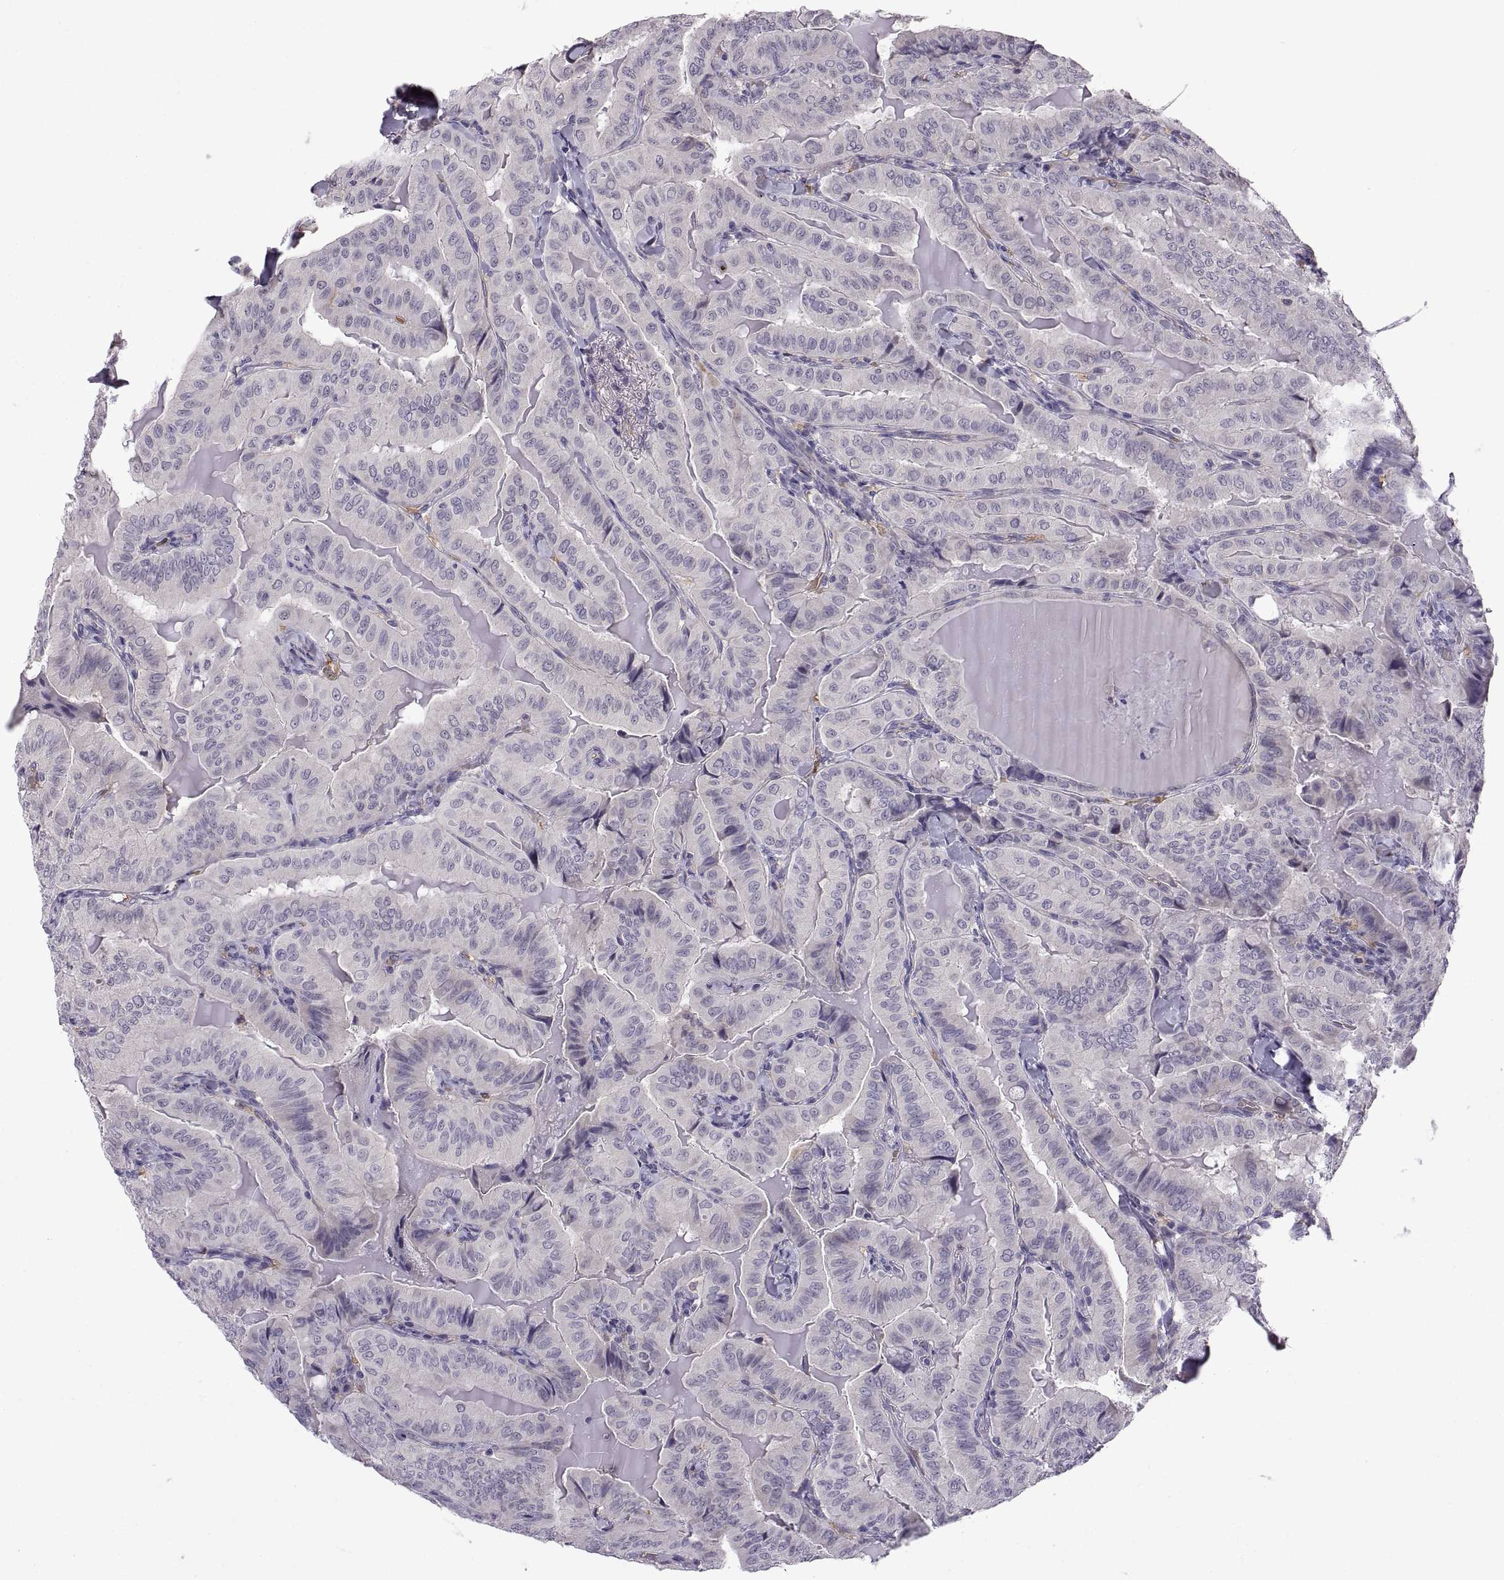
{"staining": {"intensity": "negative", "quantity": "none", "location": "none"}, "tissue": "thyroid cancer", "cell_type": "Tumor cells", "image_type": "cancer", "snomed": [{"axis": "morphology", "description": "Papillary adenocarcinoma, NOS"}, {"axis": "topography", "description": "Thyroid gland"}], "caption": "Tumor cells show no significant protein expression in thyroid papillary adenocarcinoma.", "gene": "MEIOC", "patient": {"sex": "female", "age": 68}}